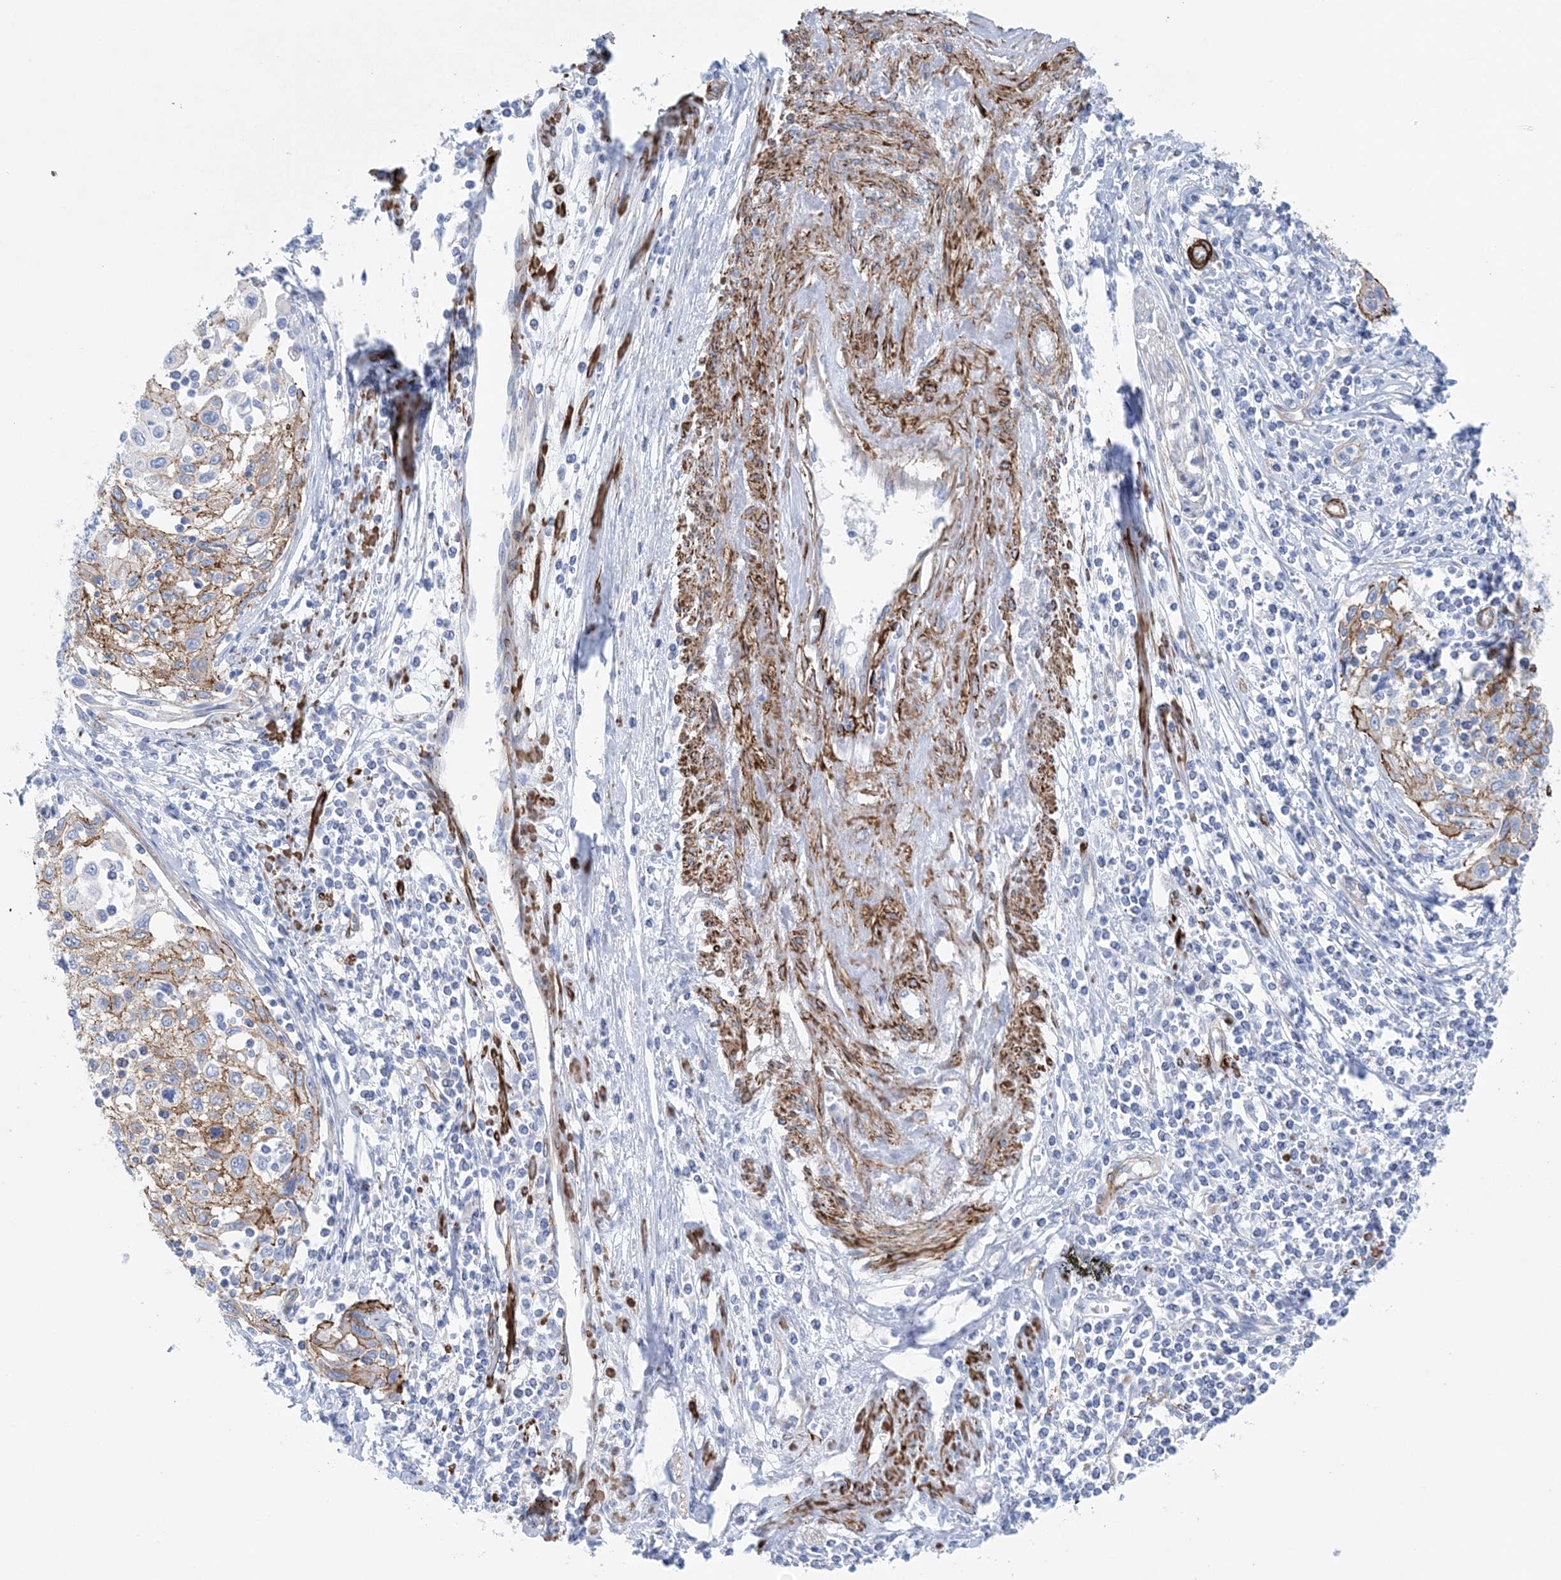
{"staining": {"intensity": "moderate", "quantity": ">75%", "location": "cytoplasmic/membranous"}, "tissue": "cervical cancer", "cell_type": "Tumor cells", "image_type": "cancer", "snomed": [{"axis": "morphology", "description": "Squamous cell carcinoma, NOS"}, {"axis": "topography", "description": "Cervix"}], "caption": "This photomicrograph demonstrates immunohistochemistry (IHC) staining of human squamous cell carcinoma (cervical), with medium moderate cytoplasmic/membranous positivity in approximately >75% of tumor cells.", "gene": "SHANK1", "patient": {"sex": "female", "age": 70}}